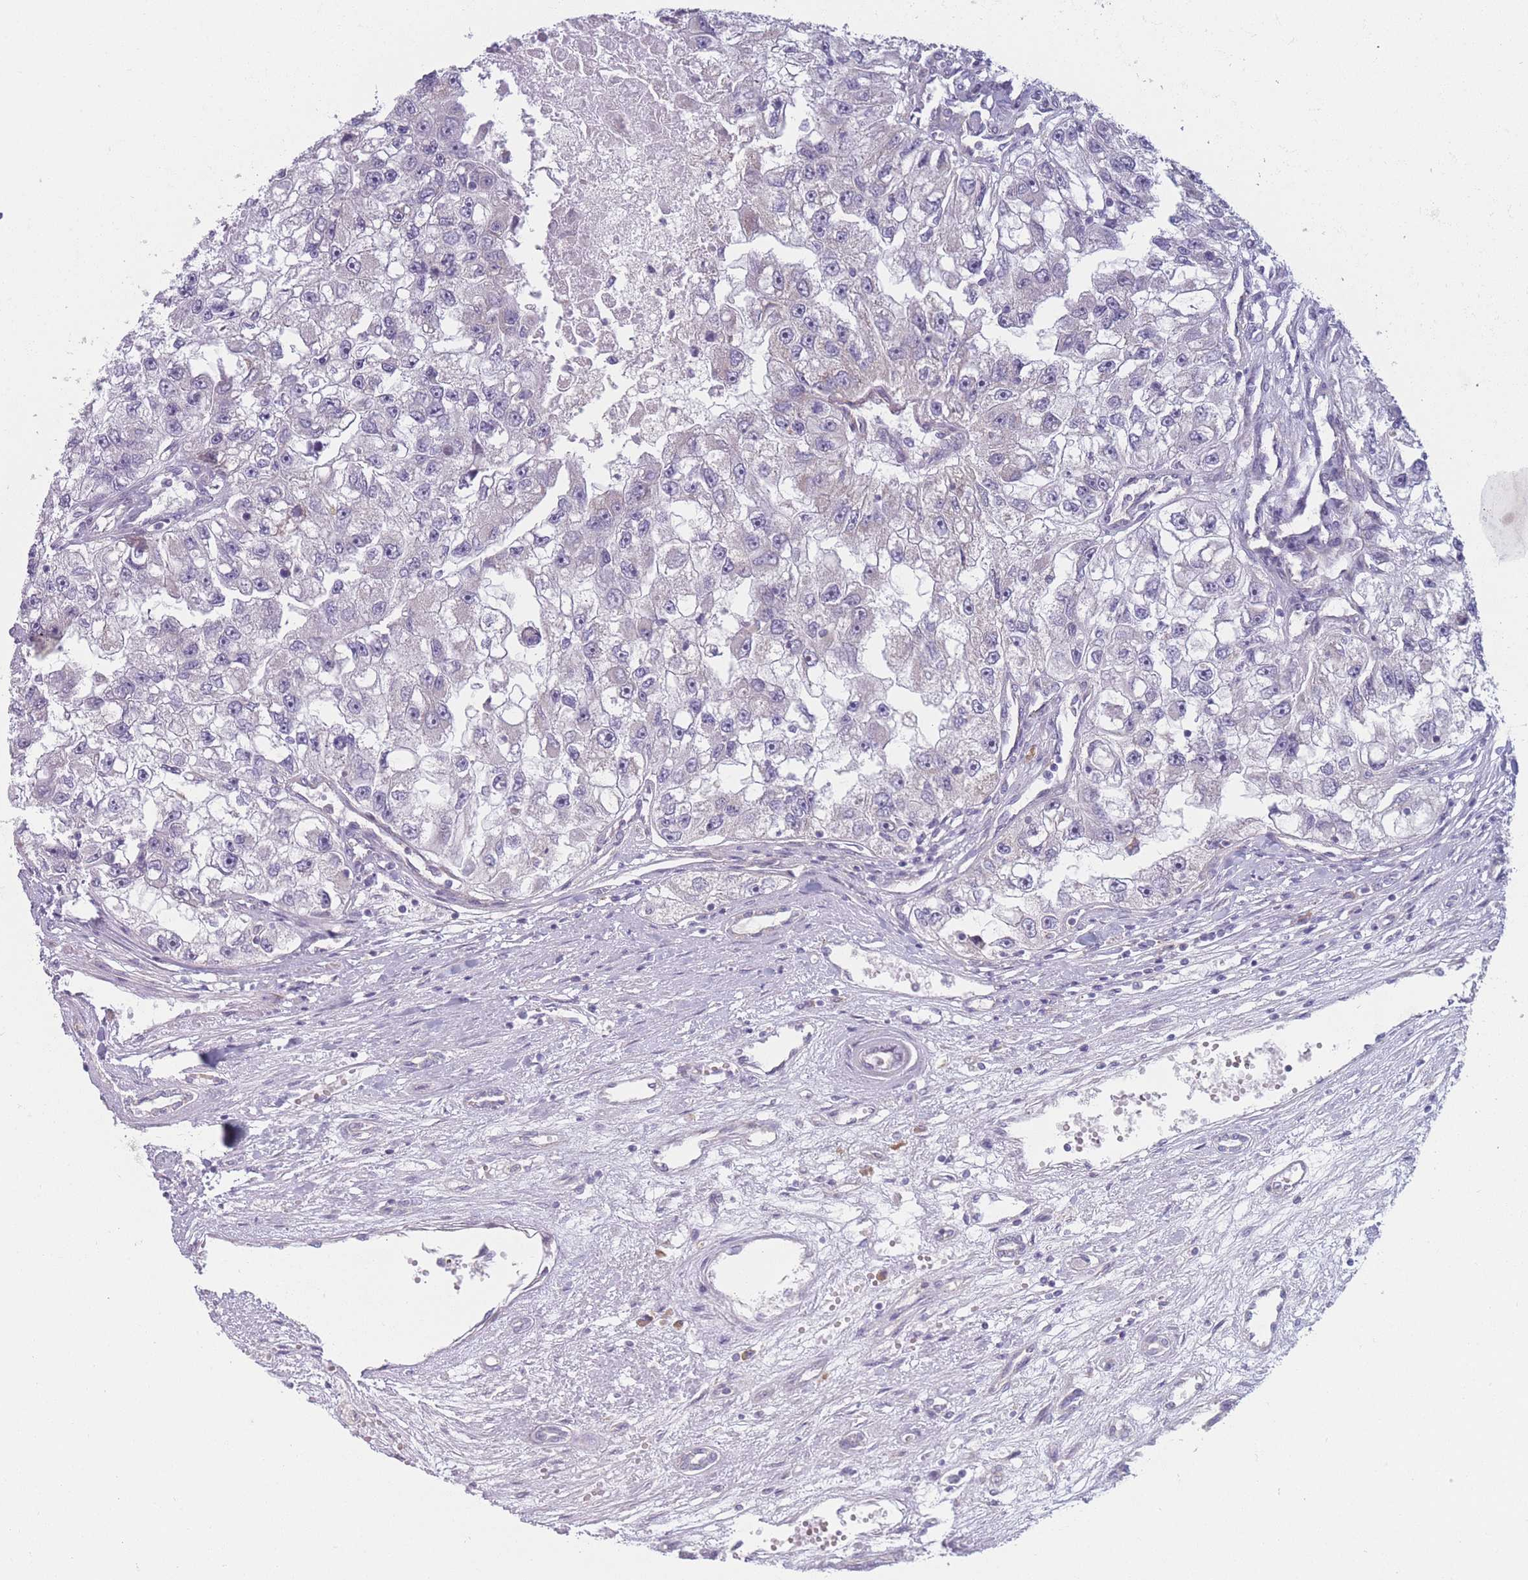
{"staining": {"intensity": "negative", "quantity": "none", "location": "none"}, "tissue": "renal cancer", "cell_type": "Tumor cells", "image_type": "cancer", "snomed": [{"axis": "morphology", "description": "Adenocarcinoma, NOS"}, {"axis": "topography", "description": "Kidney"}], "caption": "The image exhibits no significant staining in tumor cells of renal cancer (adenocarcinoma).", "gene": "FAM227B", "patient": {"sex": "male", "age": 63}}